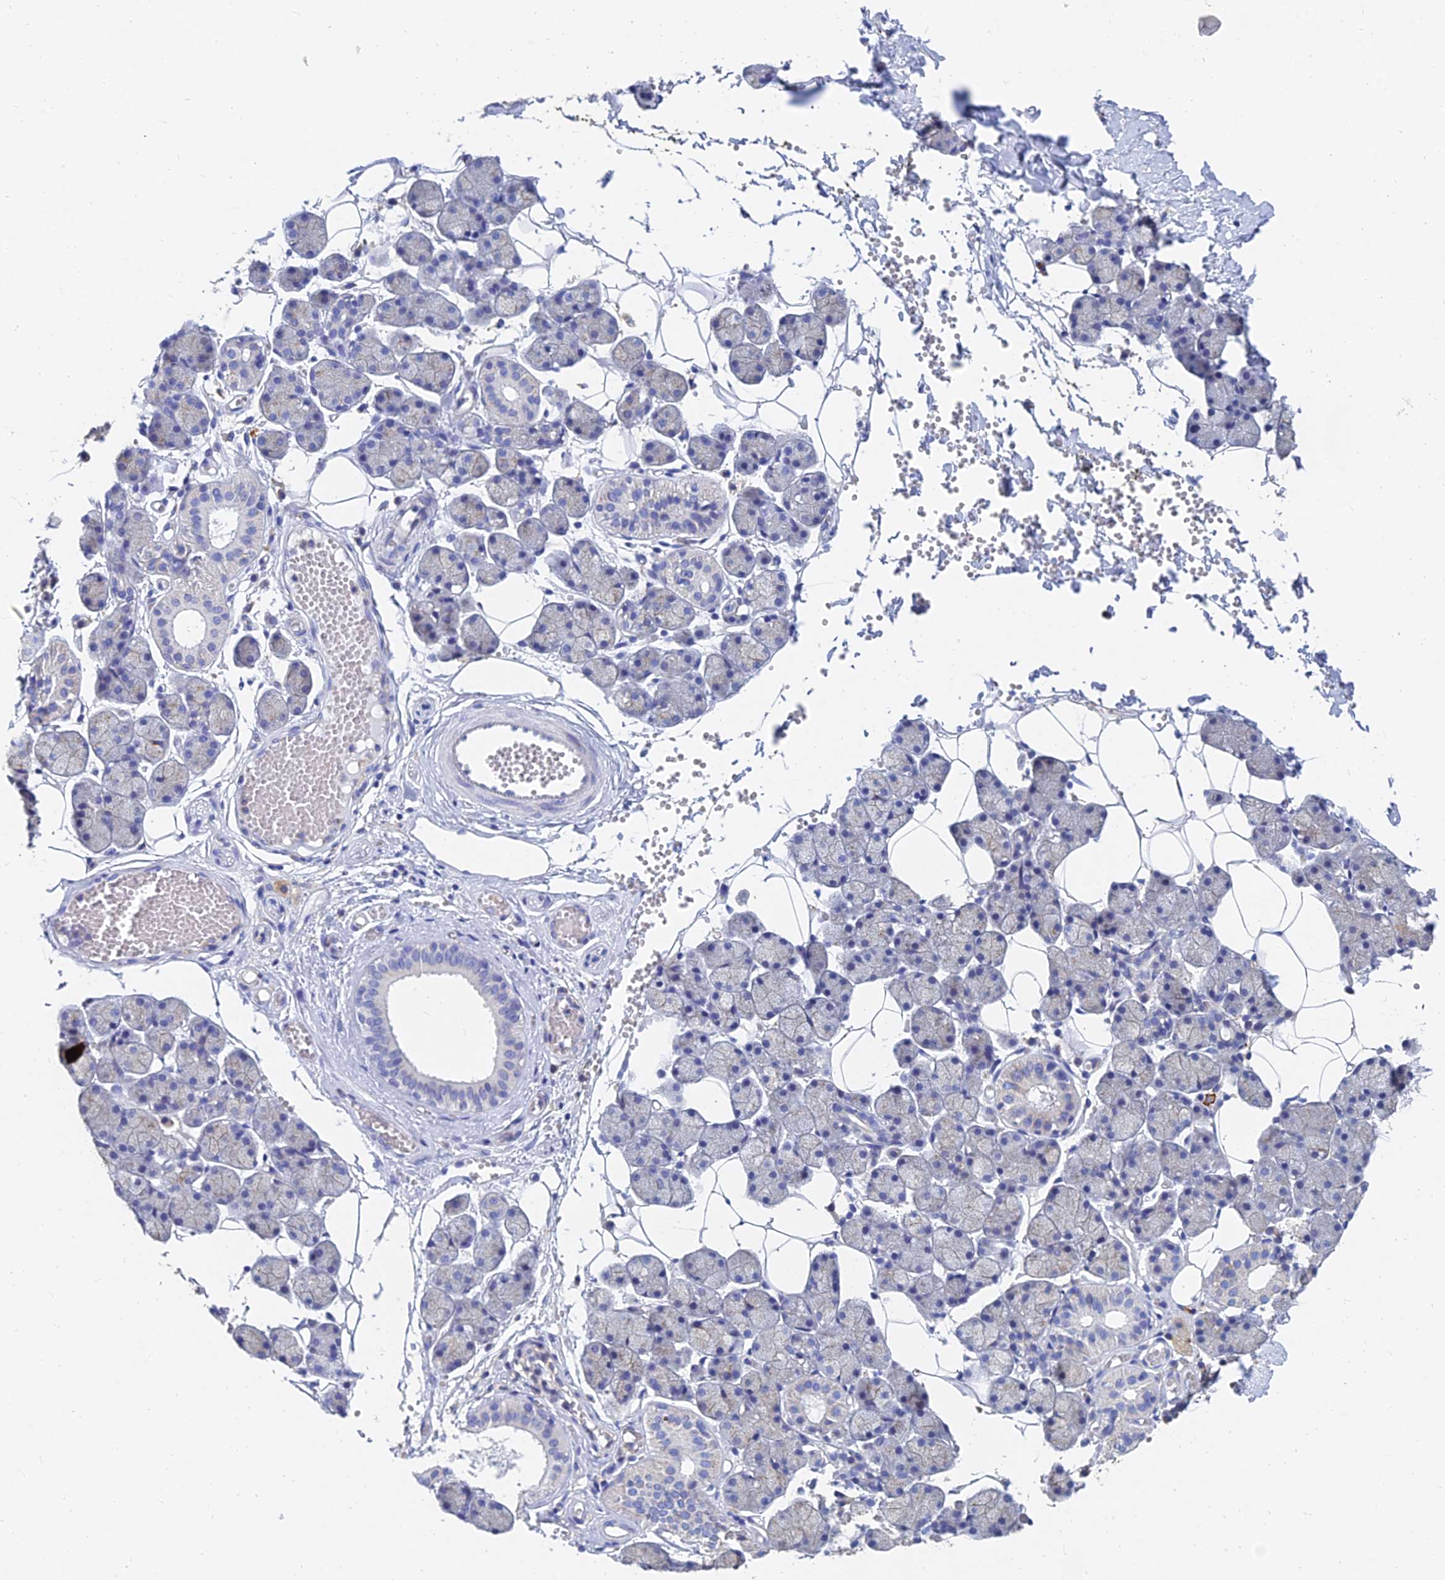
{"staining": {"intensity": "weak", "quantity": "<25%", "location": "cytoplasmic/membranous"}, "tissue": "salivary gland", "cell_type": "Glandular cells", "image_type": "normal", "snomed": [{"axis": "morphology", "description": "Normal tissue, NOS"}, {"axis": "topography", "description": "Salivary gland"}], "caption": "Immunohistochemistry photomicrograph of unremarkable salivary gland stained for a protein (brown), which exhibits no positivity in glandular cells. (DAB (3,3'-diaminobenzidine) IHC, high magnification).", "gene": "SPNS1", "patient": {"sex": "female", "age": 33}}